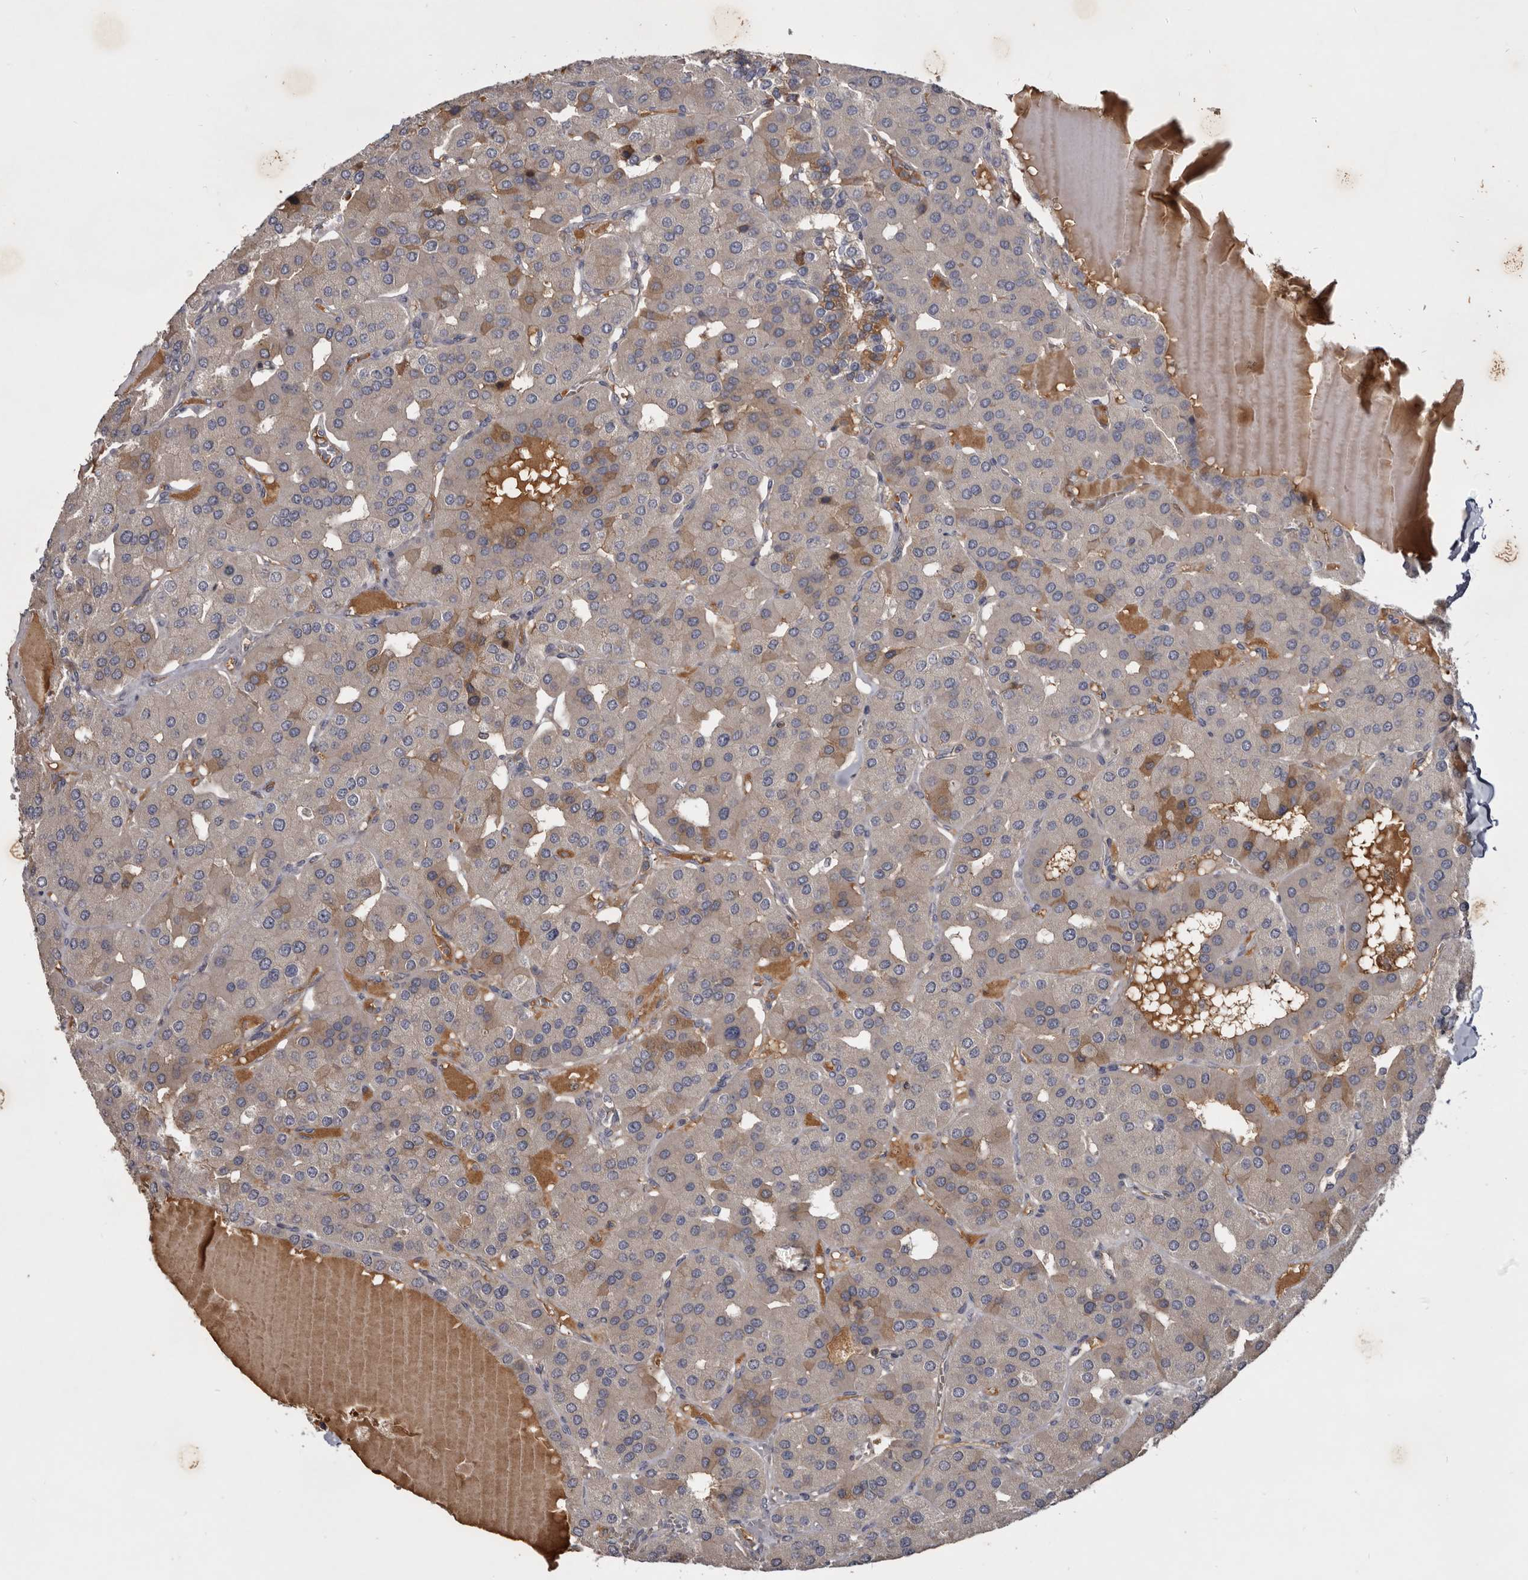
{"staining": {"intensity": "weak", "quantity": "<25%", "location": "cytoplasmic/membranous"}, "tissue": "parathyroid gland", "cell_type": "Glandular cells", "image_type": "normal", "snomed": [{"axis": "morphology", "description": "Normal tissue, NOS"}, {"axis": "morphology", "description": "Adenoma, NOS"}, {"axis": "topography", "description": "Parathyroid gland"}], "caption": "DAB immunohistochemical staining of normal parathyroid gland displays no significant positivity in glandular cells. (DAB (3,3'-diaminobenzidine) immunohistochemistry visualized using brightfield microscopy, high magnification).", "gene": "TTC39A", "patient": {"sex": "female", "age": 86}}